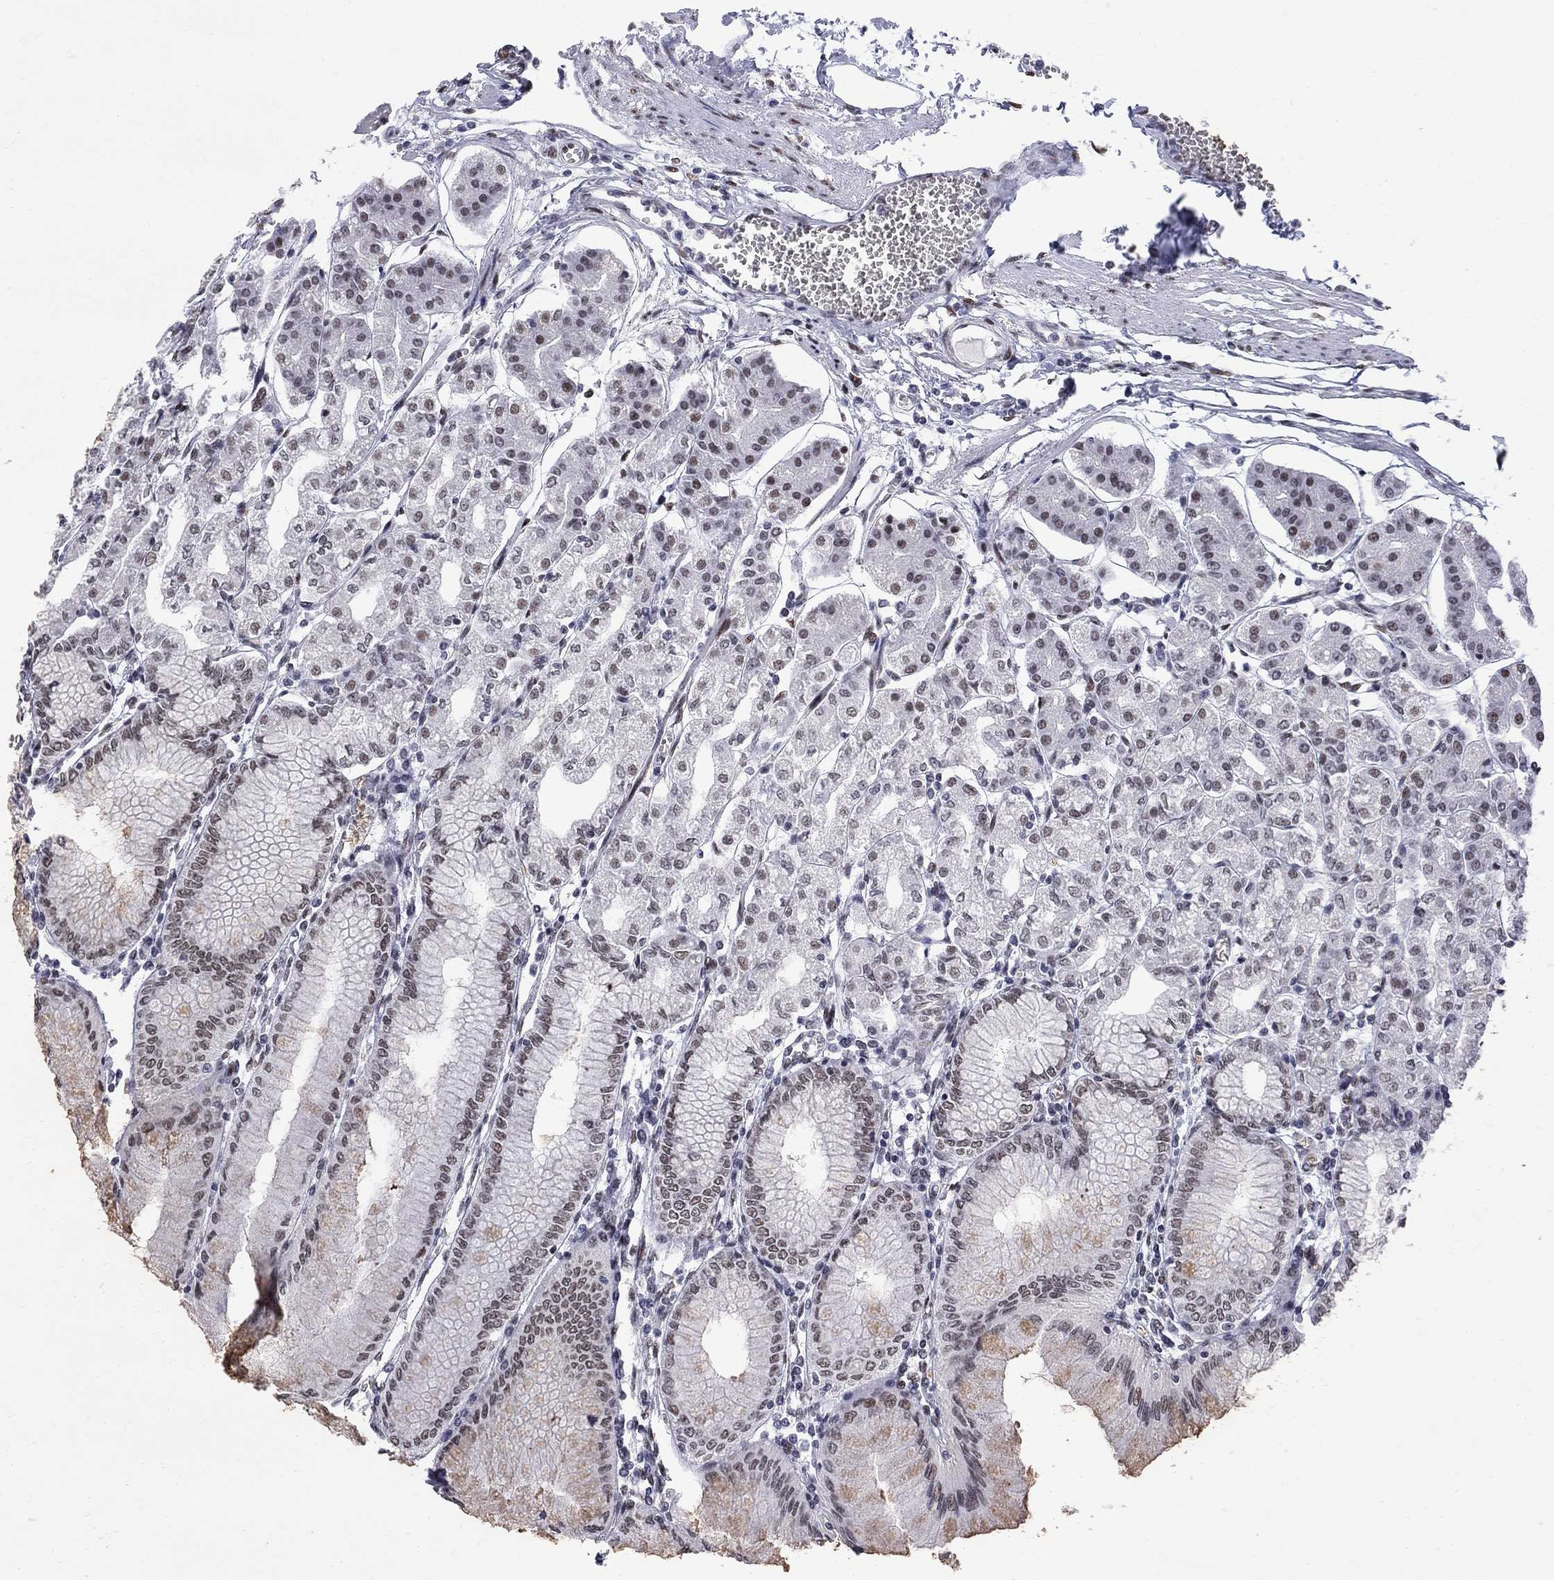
{"staining": {"intensity": "moderate", "quantity": "<25%", "location": "nuclear"}, "tissue": "stomach", "cell_type": "Glandular cells", "image_type": "normal", "snomed": [{"axis": "morphology", "description": "Normal tissue, NOS"}, {"axis": "topography", "description": "Skeletal muscle"}, {"axis": "topography", "description": "Stomach"}], "caption": "Unremarkable stomach displays moderate nuclear staining in about <25% of glandular cells.", "gene": "ZBTB47", "patient": {"sex": "female", "age": 57}}